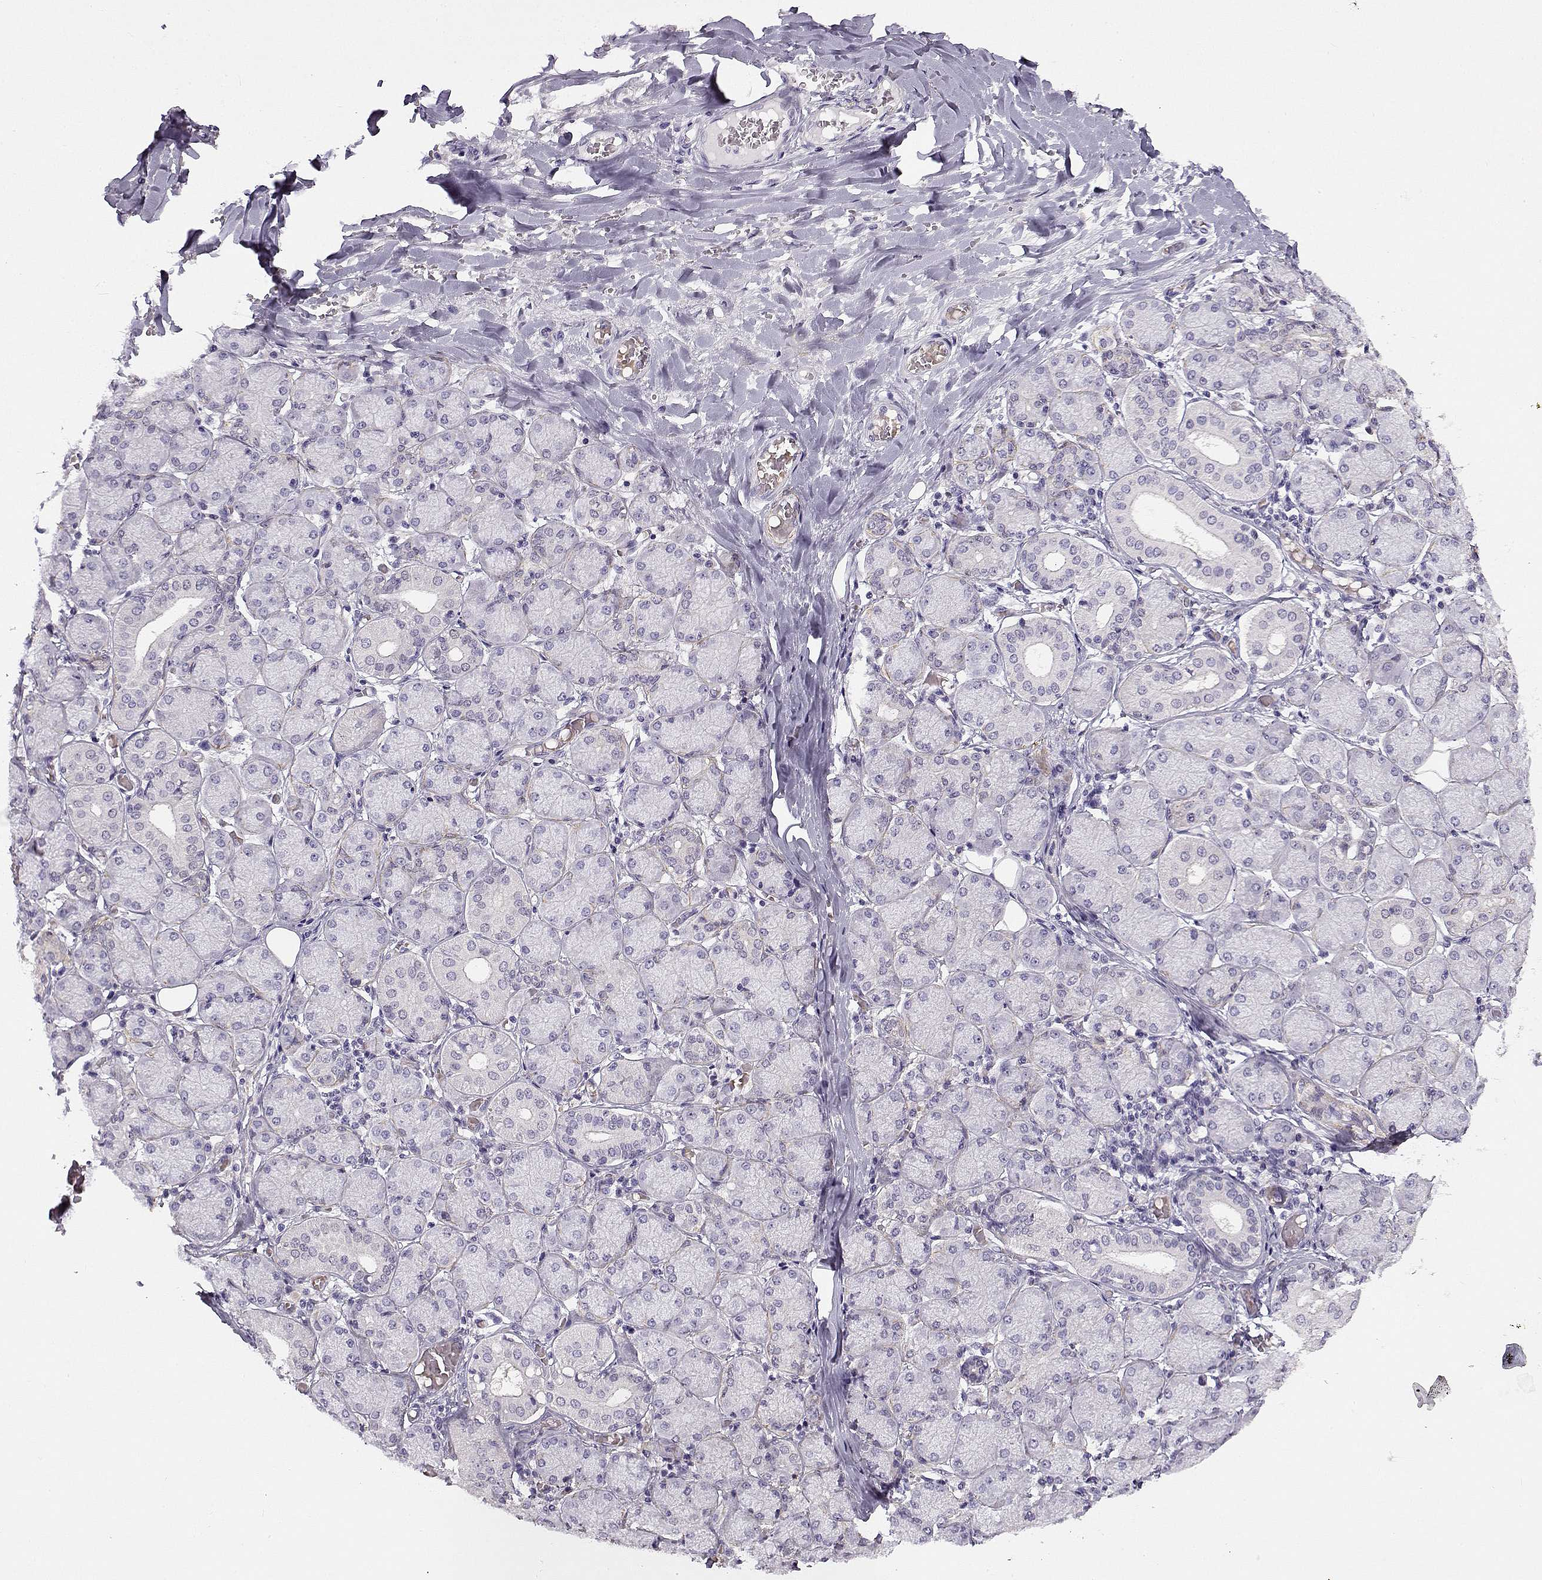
{"staining": {"intensity": "negative", "quantity": "none", "location": "none"}, "tissue": "salivary gland", "cell_type": "Glandular cells", "image_type": "normal", "snomed": [{"axis": "morphology", "description": "Normal tissue, NOS"}, {"axis": "topography", "description": "Salivary gland"}, {"axis": "topography", "description": "Peripheral nerve tissue"}], "caption": "Immunohistochemistry (IHC) of unremarkable salivary gland exhibits no staining in glandular cells.", "gene": "UCP3", "patient": {"sex": "female", "age": 24}}